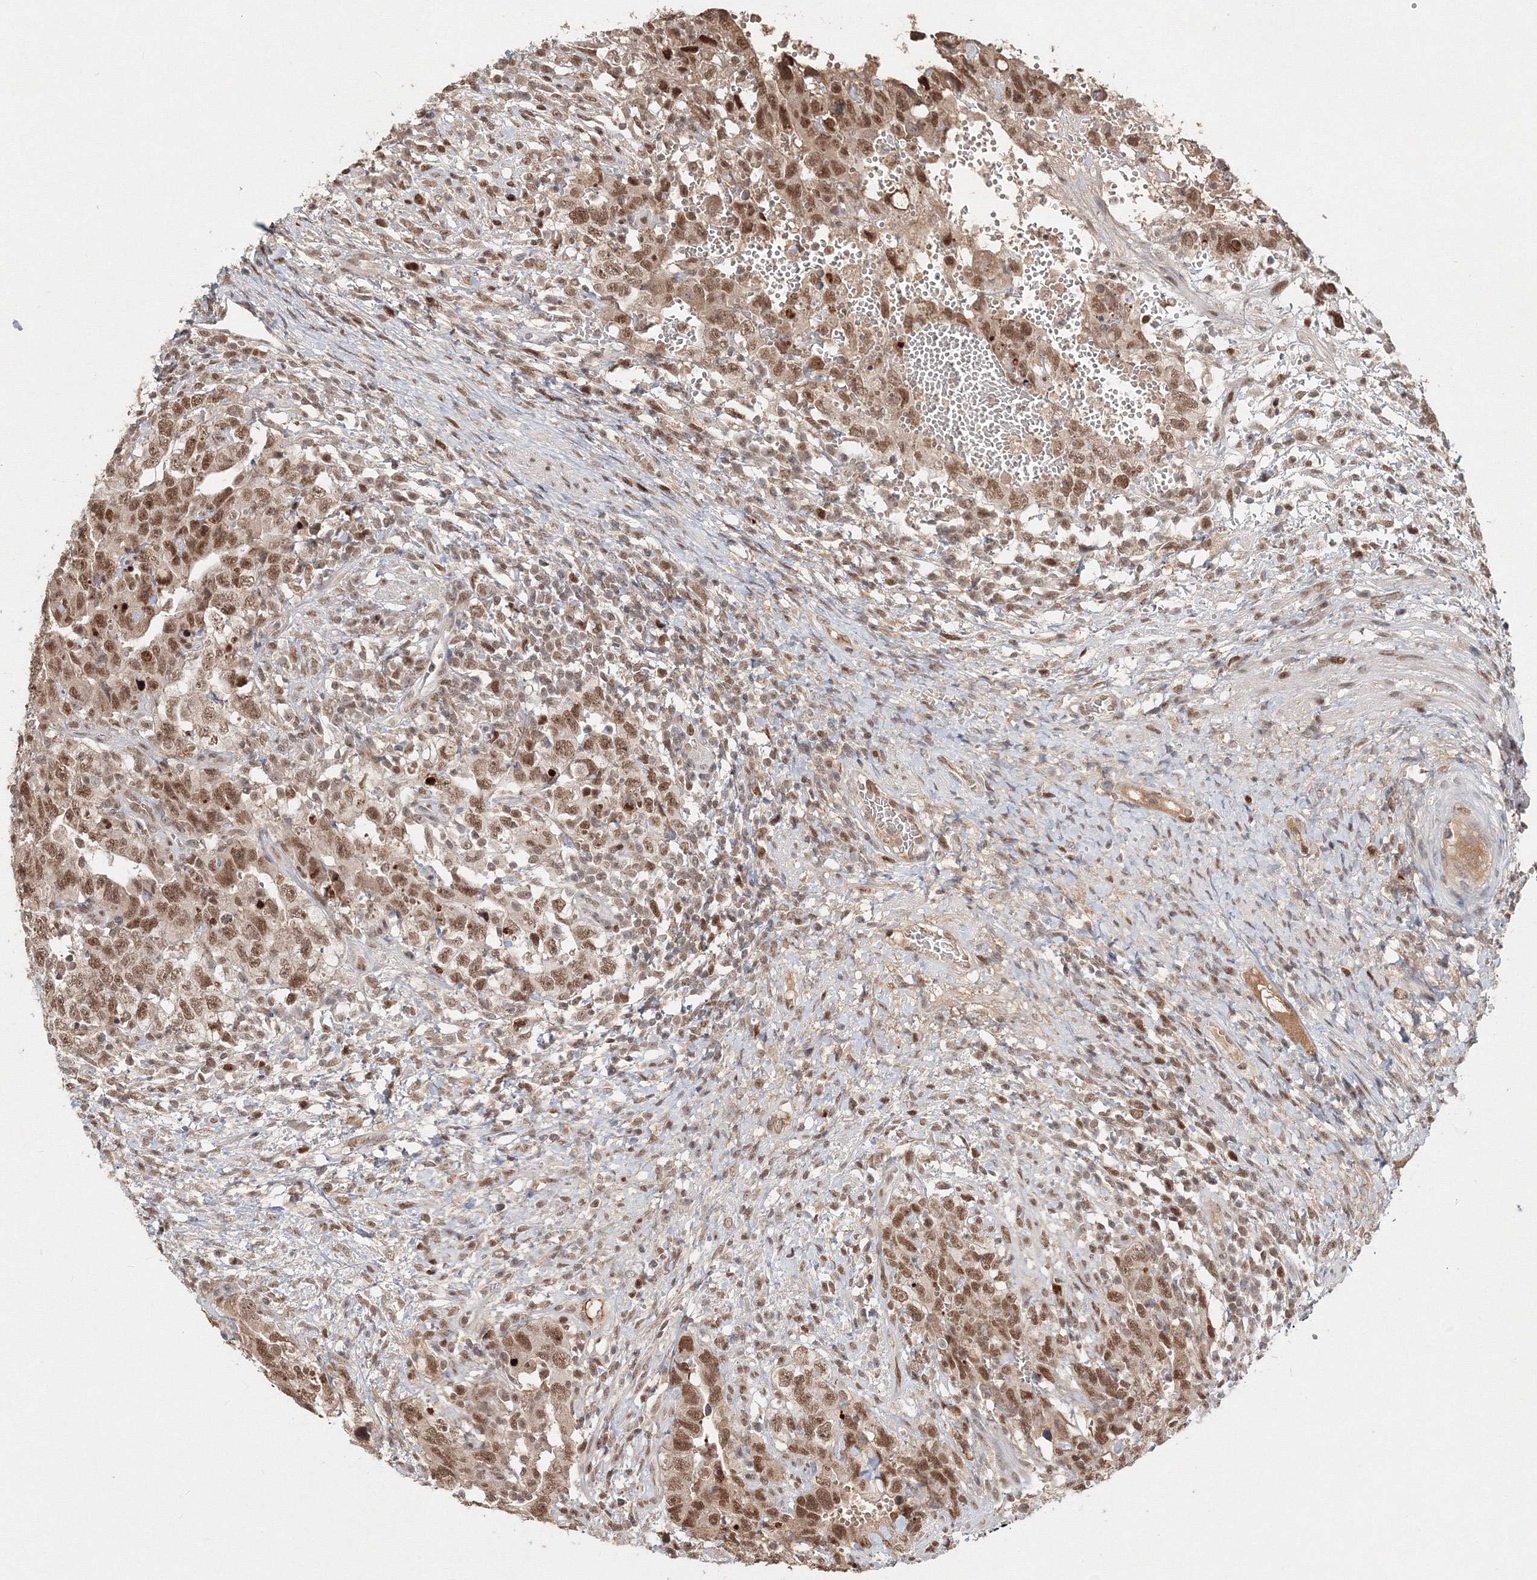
{"staining": {"intensity": "moderate", "quantity": ">75%", "location": "nuclear"}, "tissue": "testis cancer", "cell_type": "Tumor cells", "image_type": "cancer", "snomed": [{"axis": "morphology", "description": "Carcinoma, Embryonal, NOS"}, {"axis": "topography", "description": "Testis"}], "caption": "The immunohistochemical stain highlights moderate nuclear positivity in tumor cells of testis cancer (embryonal carcinoma) tissue. (DAB IHC with brightfield microscopy, high magnification).", "gene": "IWS1", "patient": {"sex": "male", "age": 26}}